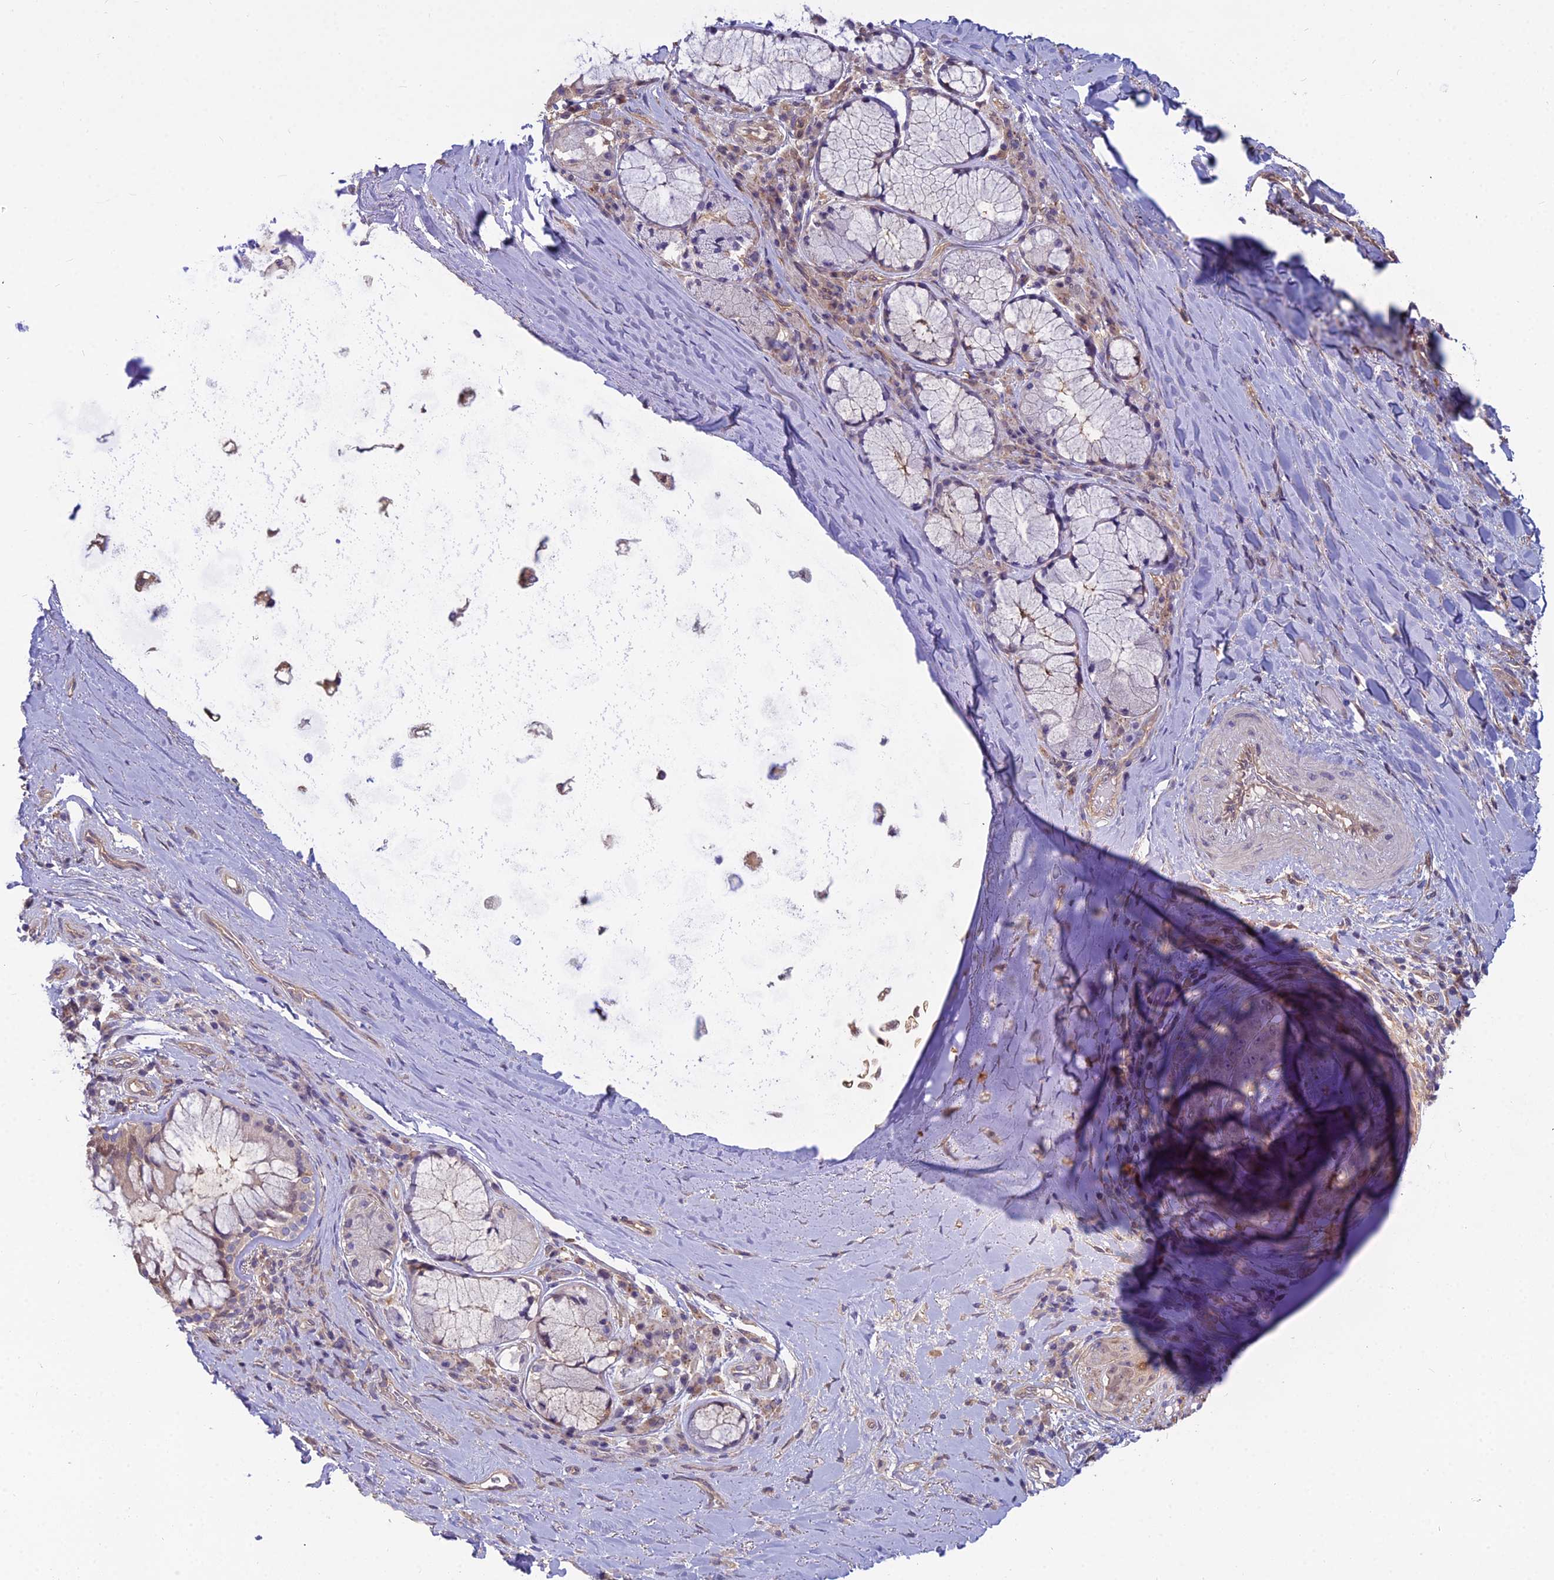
{"staining": {"intensity": "negative", "quantity": "none", "location": "none"}, "tissue": "adipose tissue", "cell_type": "Adipocytes", "image_type": "normal", "snomed": [{"axis": "morphology", "description": "Normal tissue, NOS"}, {"axis": "morphology", "description": "Squamous cell carcinoma, NOS"}, {"axis": "topography", "description": "Bronchus"}, {"axis": "topography", "description": "Lung"}], "caption": "High power microscopy histopathology image of an IHC photomicrograph of normal adipose tissue, revealing no significant staining in adipocytes.", "gene": "MVD", "patient": {"sex": "male", "age": 64}}